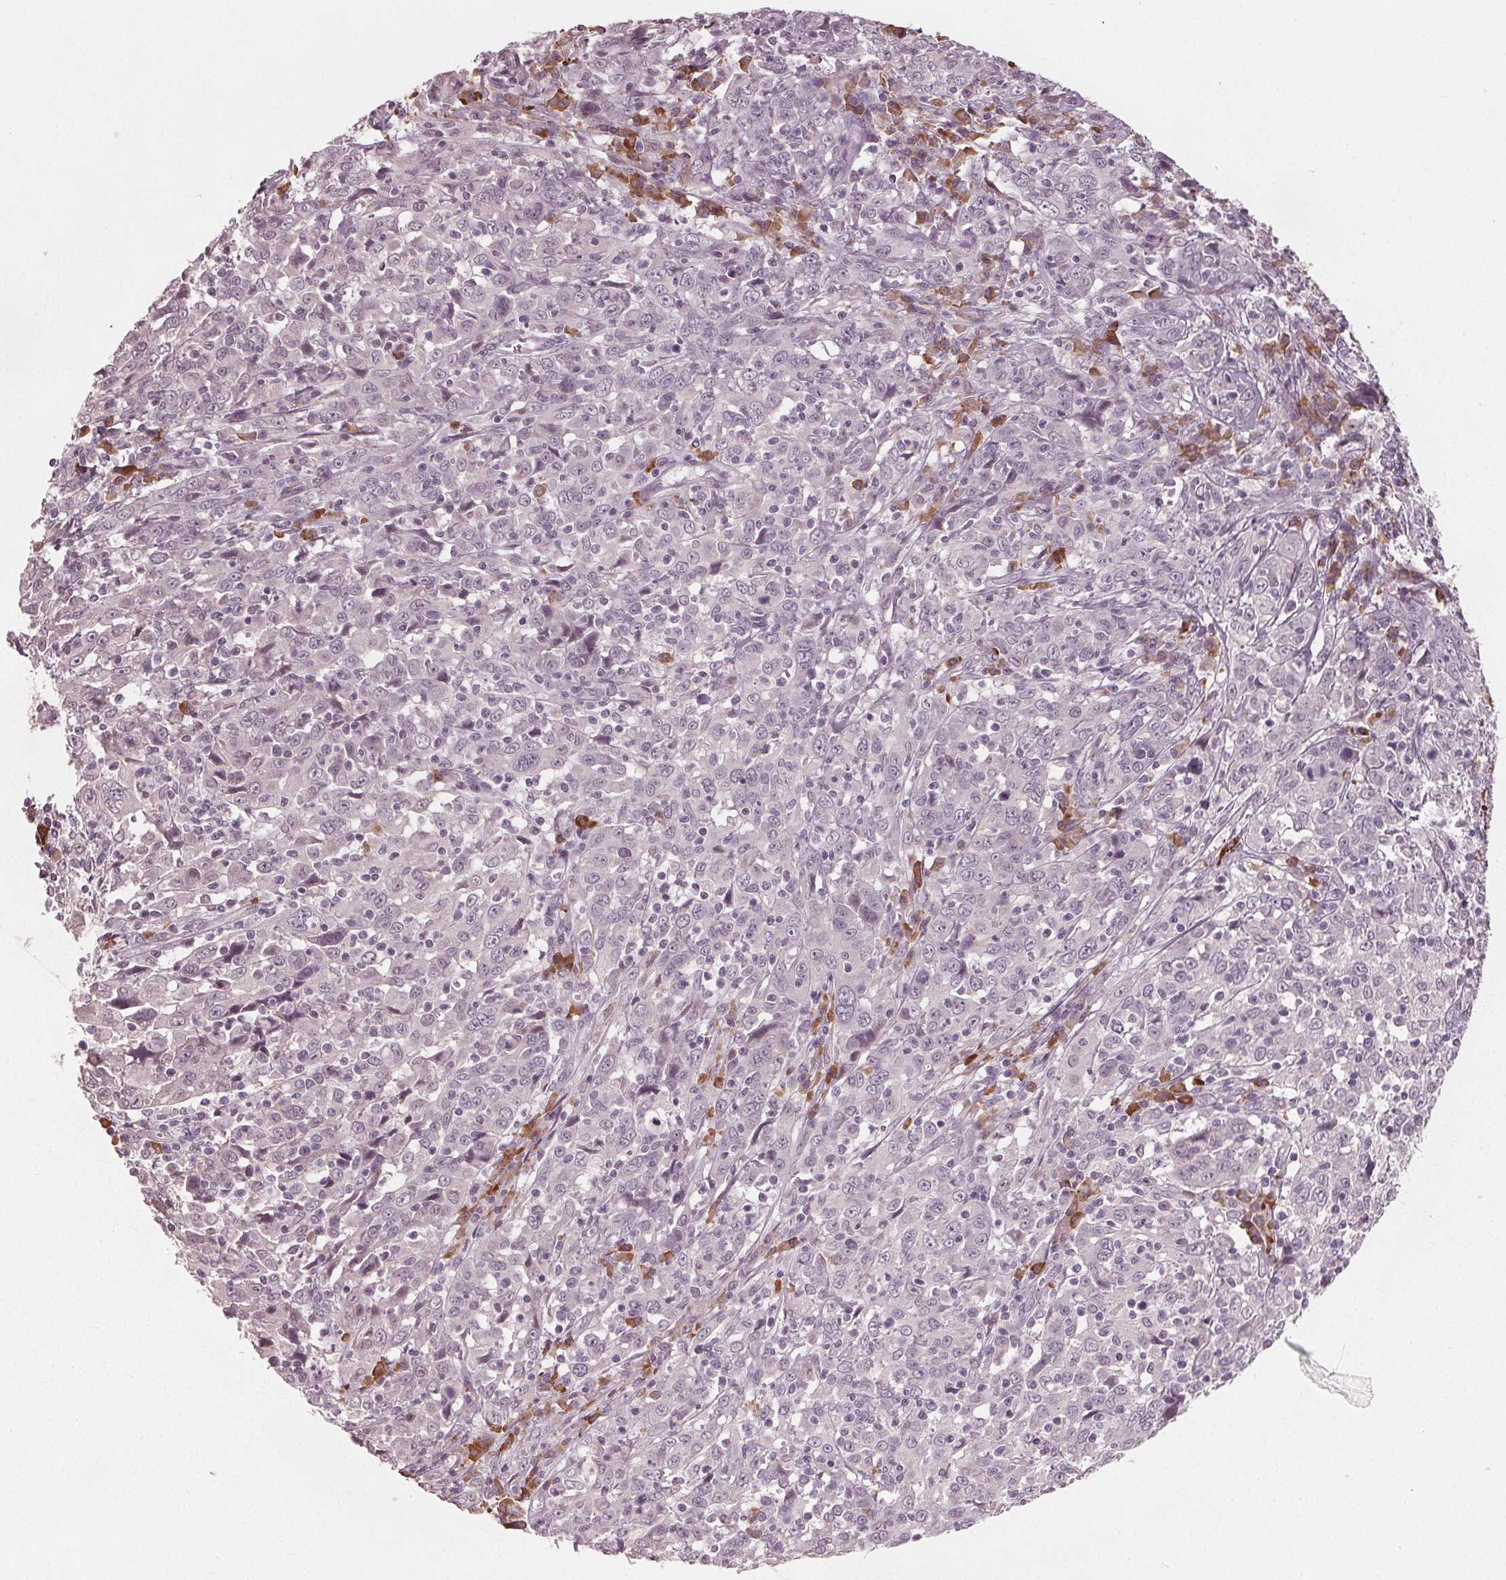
{"staining": {"intensity": "negative", "quantity": "none", "location": "none"}, "tissue": "cervical cancer", "cell_type": "Tumor cells", "image_type": "cancer", "snomed": [{"axis": "morphology", "description": "Squamous cell carcinoma, NOS"}, {"axis": "topography", "description": "Cervix"}], "caption": "This is an immunohistochemistry (IHC) image of human cervical squamous cell carcinoma. There is no staining in tumor cells.", "gene": "CXCL16", "patient": {"sex": "female", "age": 46}}